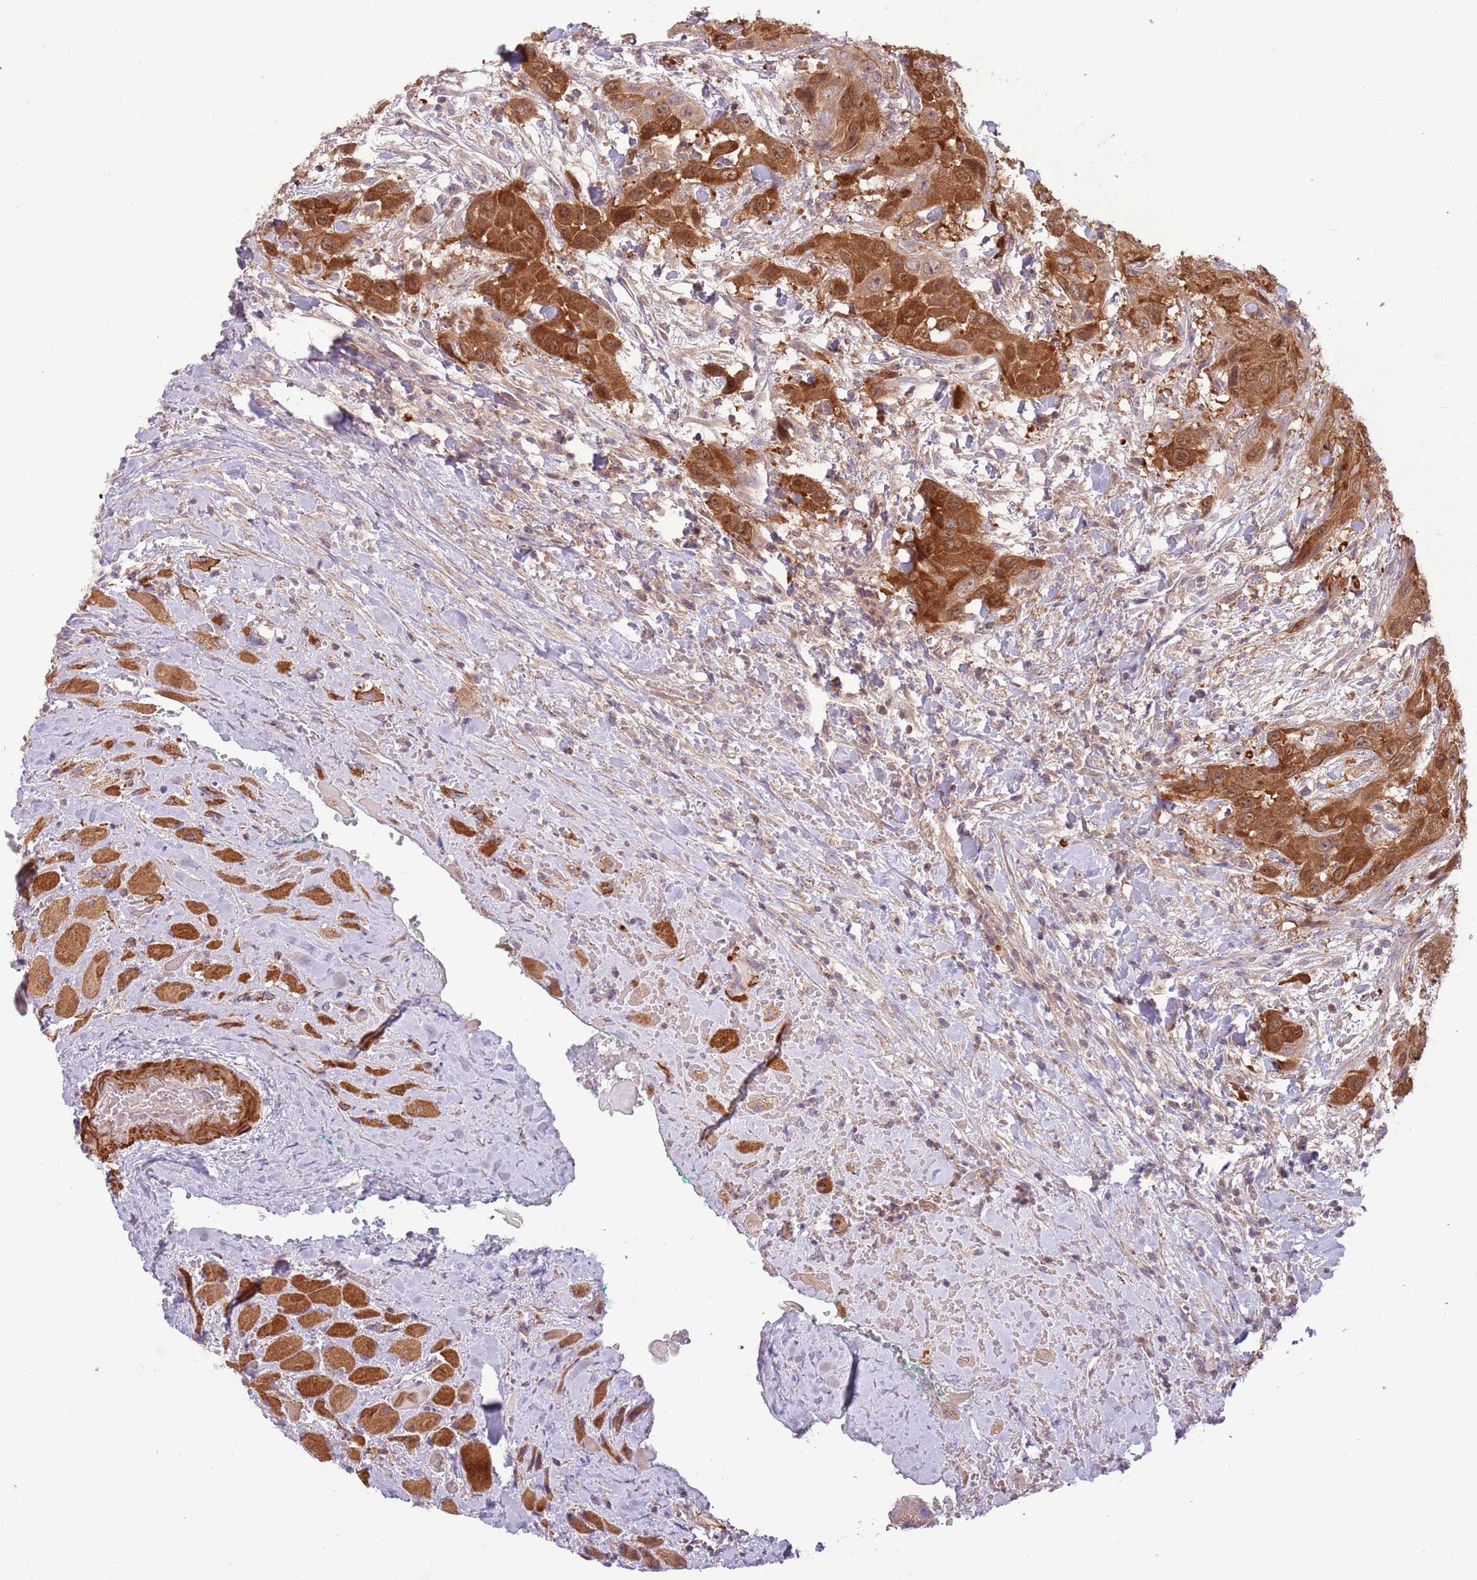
{"staining": {"intensity": "strong", "quantity": ">75%", "location": "cytoplasmic/membranous"}, "tissue": "head and neck cancer", "cell_type": "Tumor cells", "image_type": "cancer", "snomed": [{"axis": "morphology", "description": "Squamous cell carcinoma, NOS"}, {"axis": "topography", "description": "Head-Neck"}], "caption": "Immunohistochemistry staining of head and neck cancer (squamous cell carcinoma), which demonstrates high levels of strong cytoplasmic/membranous positivity in approximately >75% of tumor cells indicating strong cytoplasmic/membranous protein expression. The staining was performed using DAB (brown) for protein detection and nuclei were counterstained in hematoxylin (blue).", "gene": "DTD2", "patient": {"sex": "male", "age": 81}}